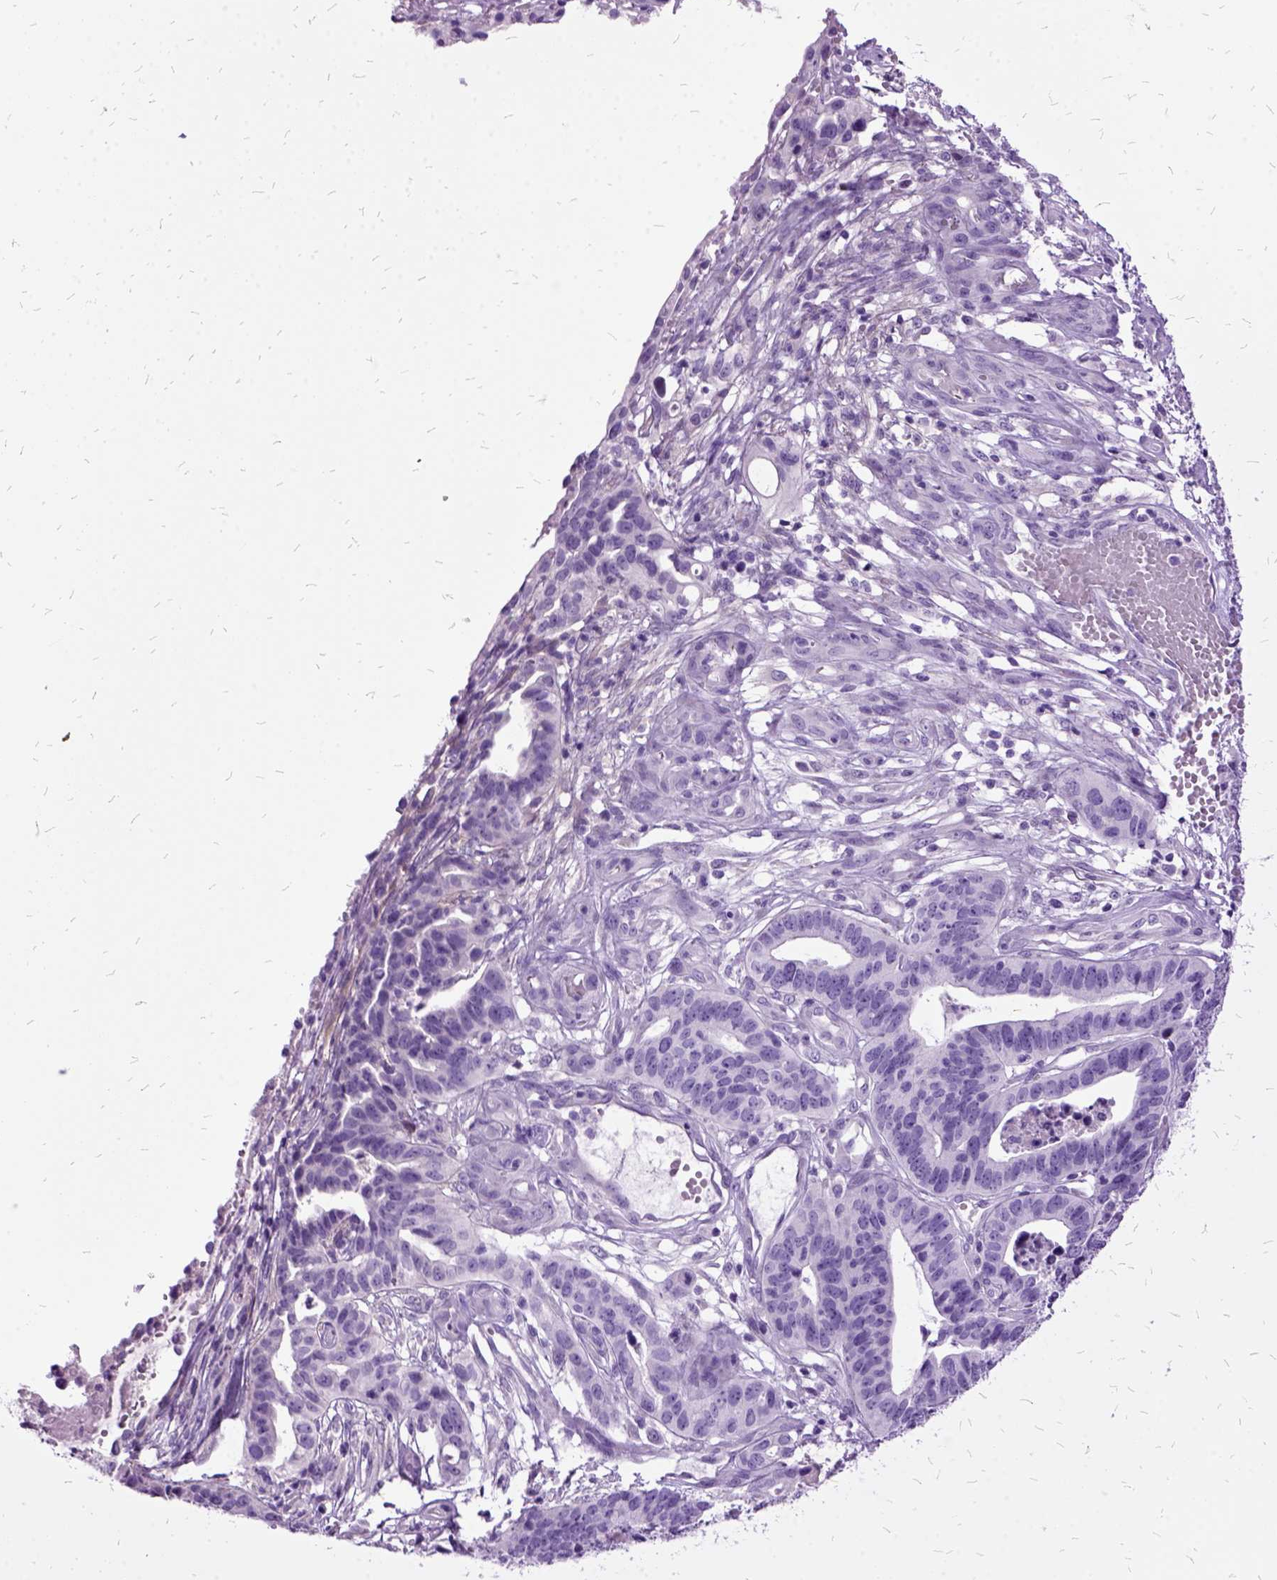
{"staining": {"intensity": "negative", "quantity": "none", "location": "none"}, "tissue": "stomach cancer", "cell_type": "Tumor cells", "image_type": "cancer", "snomed": [{"axis": "morphology", "description": "Adenocarcinoma, NOS"}, {"axis": "topography", "description": "Stomach, upper"}], "caption": "Tumor cells show no significant protein expression in stomach cancer.", "gene": "MME", "patient": {"sex": "female", "age": 67}}